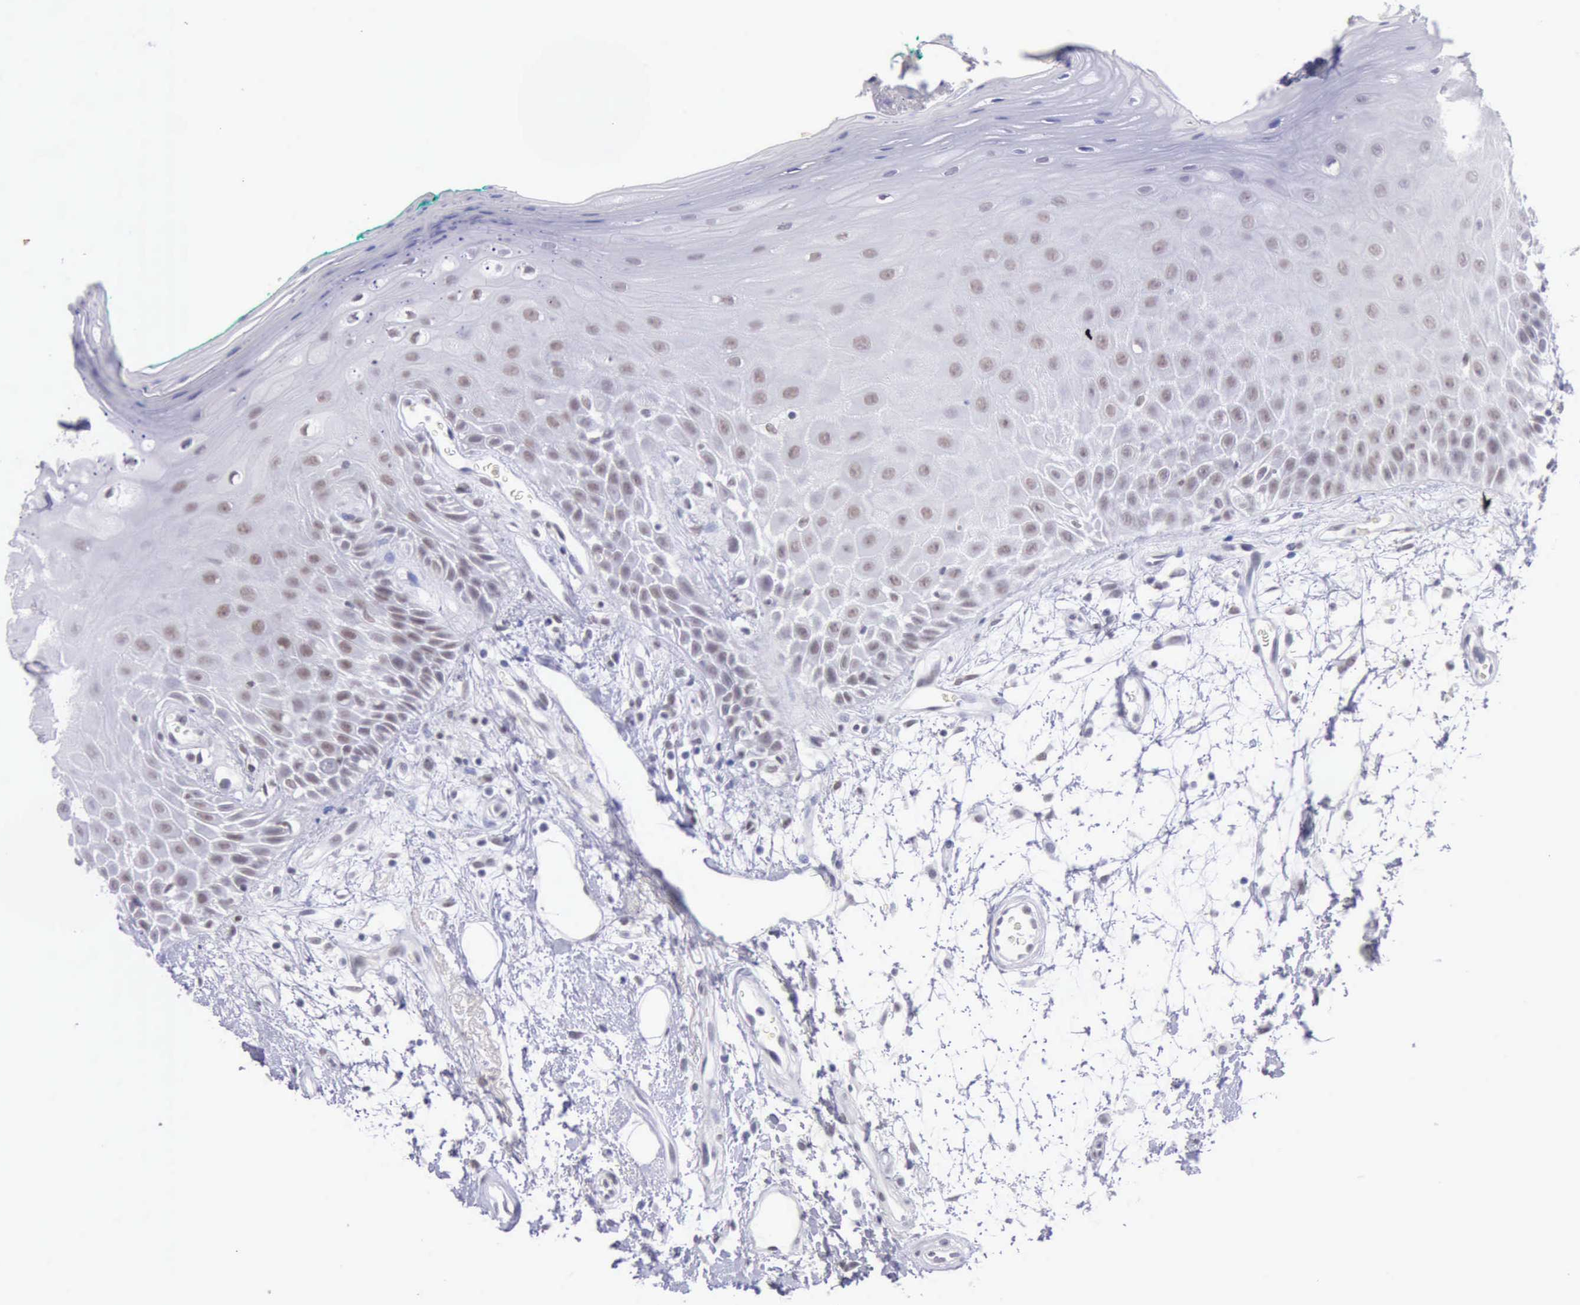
{"staining": {"intensity": "weak", "quantity": "25%-75%", "location": "nuclear"}, "tissue": "oral mucosa", "cell_type": "Squamous epithelial cells", "image_type": "normal", "snomed": [{"axis": "morphology", "description": "Normal tissue, NOS"}, {"axis": "morphology", "description": "Squamous cell carcinoma, NOS"}, {"axis": "topography", "description": "Skeletal muscle"}, {"axis": "topography", "description": "Oral tissue"}, {"axis": "topography", "description": "Head-Neck"}], "caption": "Weak nuclear protein staining is appreciated in approximately 25%-75% of squamous epithelial cells in oral mucosa. (Brightfield microscopy of DAB IHC at high magnification).", "gene": "EP300", "patient": {"sex": "female", "age": 84}}